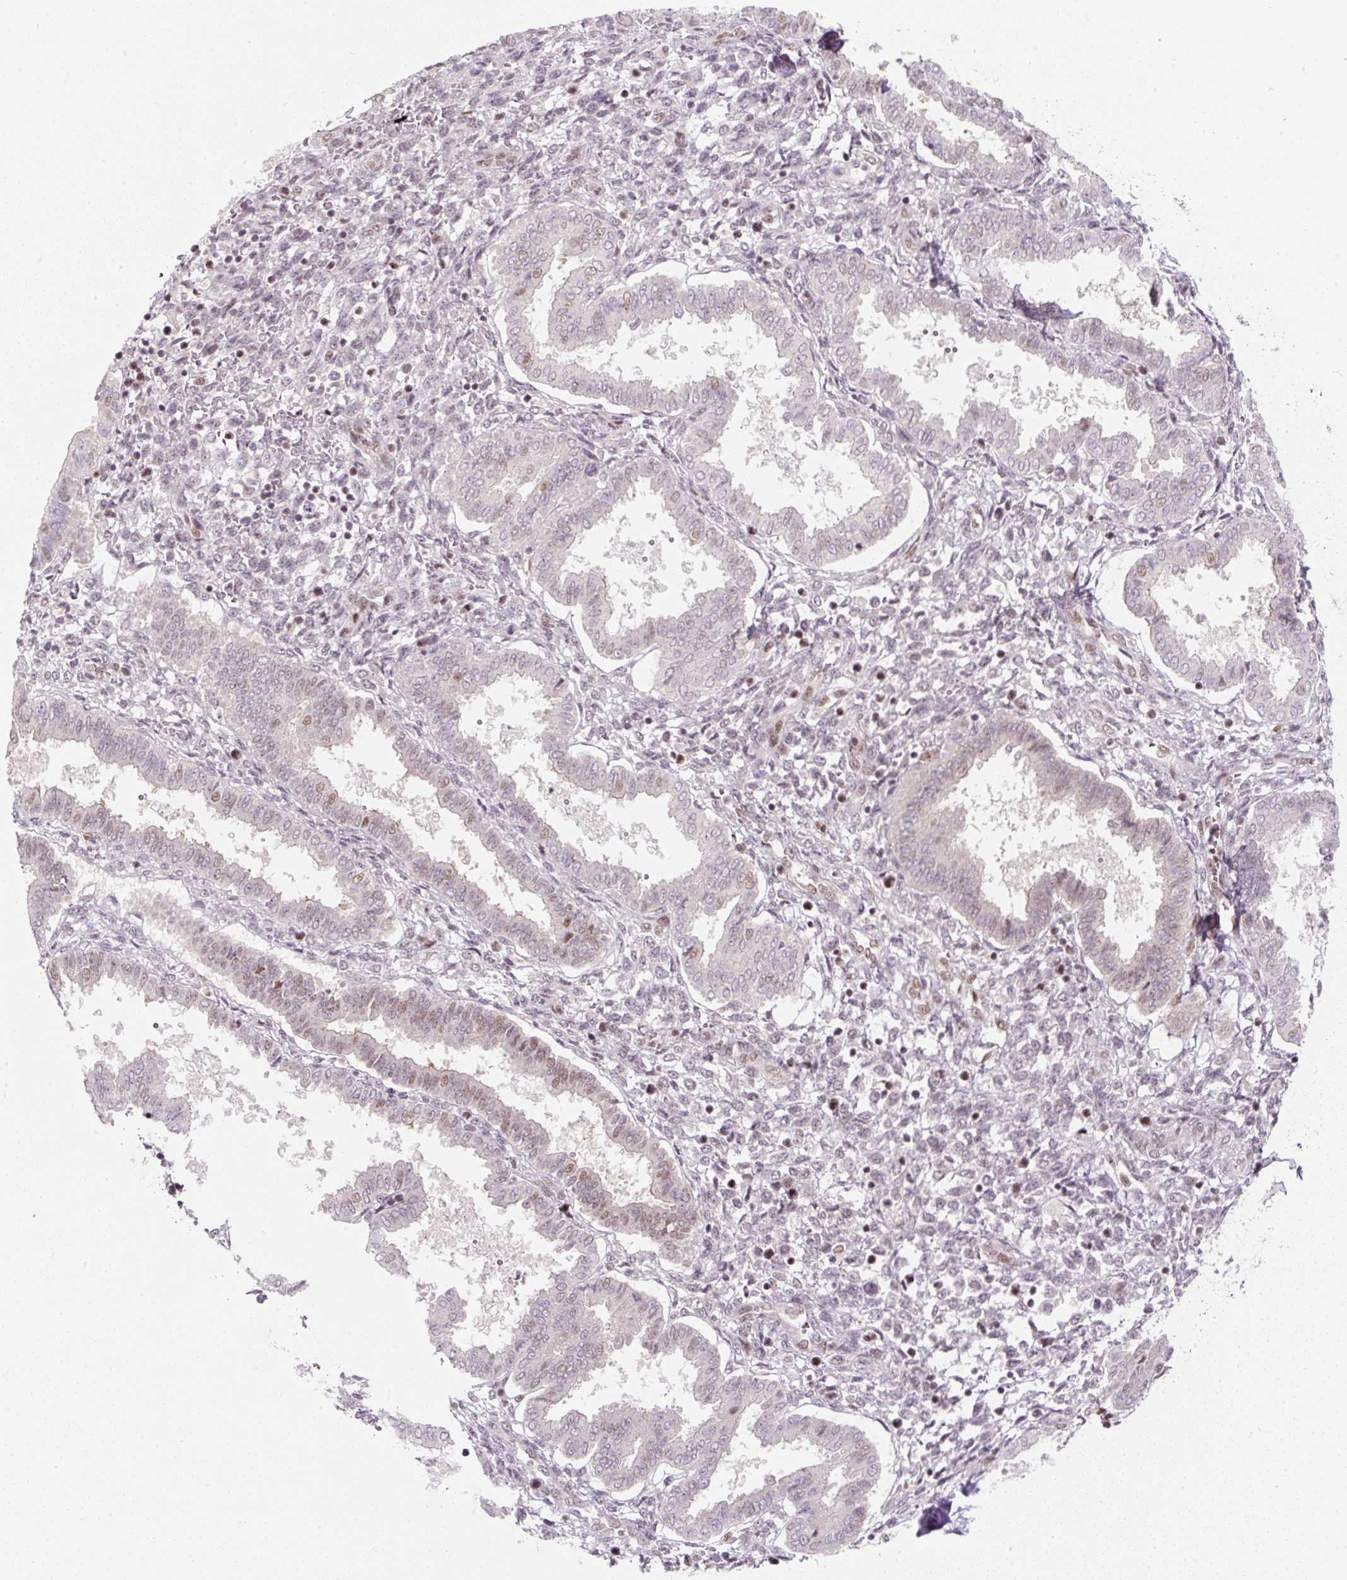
{"staining": {"intensity": "moderate", "quantity": "<25%", "location": "nuclear"}, "tissue": "endometrium", "cell_type": "Cells in endometrial stroma", "image_type": "normal", "snomed": [{"axis": "morphology", "description": "Normal tissue, NOS"}, {"axis": "topography", "description": "Endometrium"}], "caption": "Endometrium stained for a protein (brown) exhibits moderate nuclear positive staining in about <25% of cells in endometrial stroma.", "gene": "U2AF2", "patient": {"sex": "female", "age": 24}}